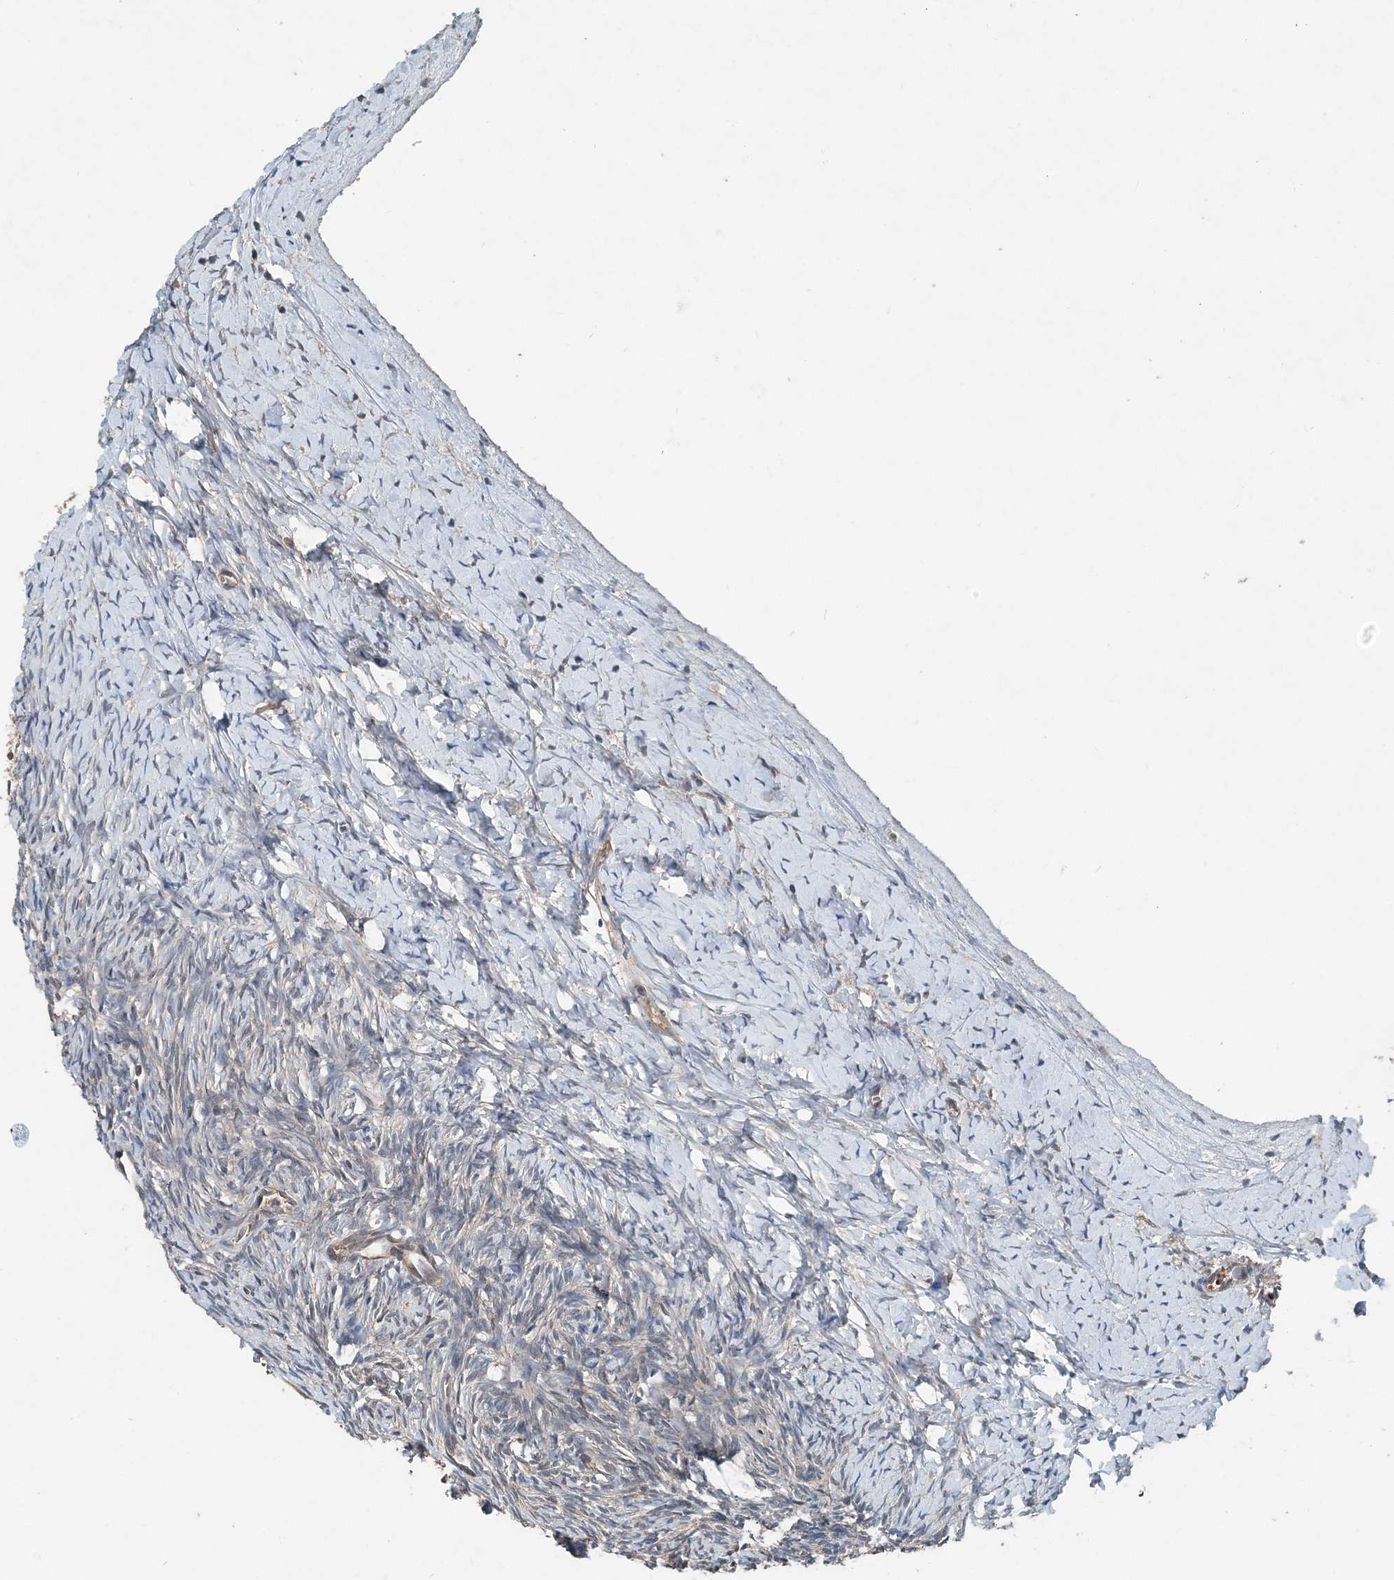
{"staining": {"intensity": "negative", "quantity": "none", "location": "none"}, "tissue": "ovary", "cell_type": "Ovarian stroma cells", "image_type": "normal", "snomed": [{"axis": "morphology", "description": "Normal tissue, NOS"}, {"axis": "morphology", "description": "Developmental malformation"}, {"axis": "topography", "description": "Ovary"}], "caption": "Immunohistochemical staining of unremarkable ovary reveals no significant expression in ovarian stroma cells.", "gene": "SMPD3", "patient": {"sex": "female", "age": 39}}